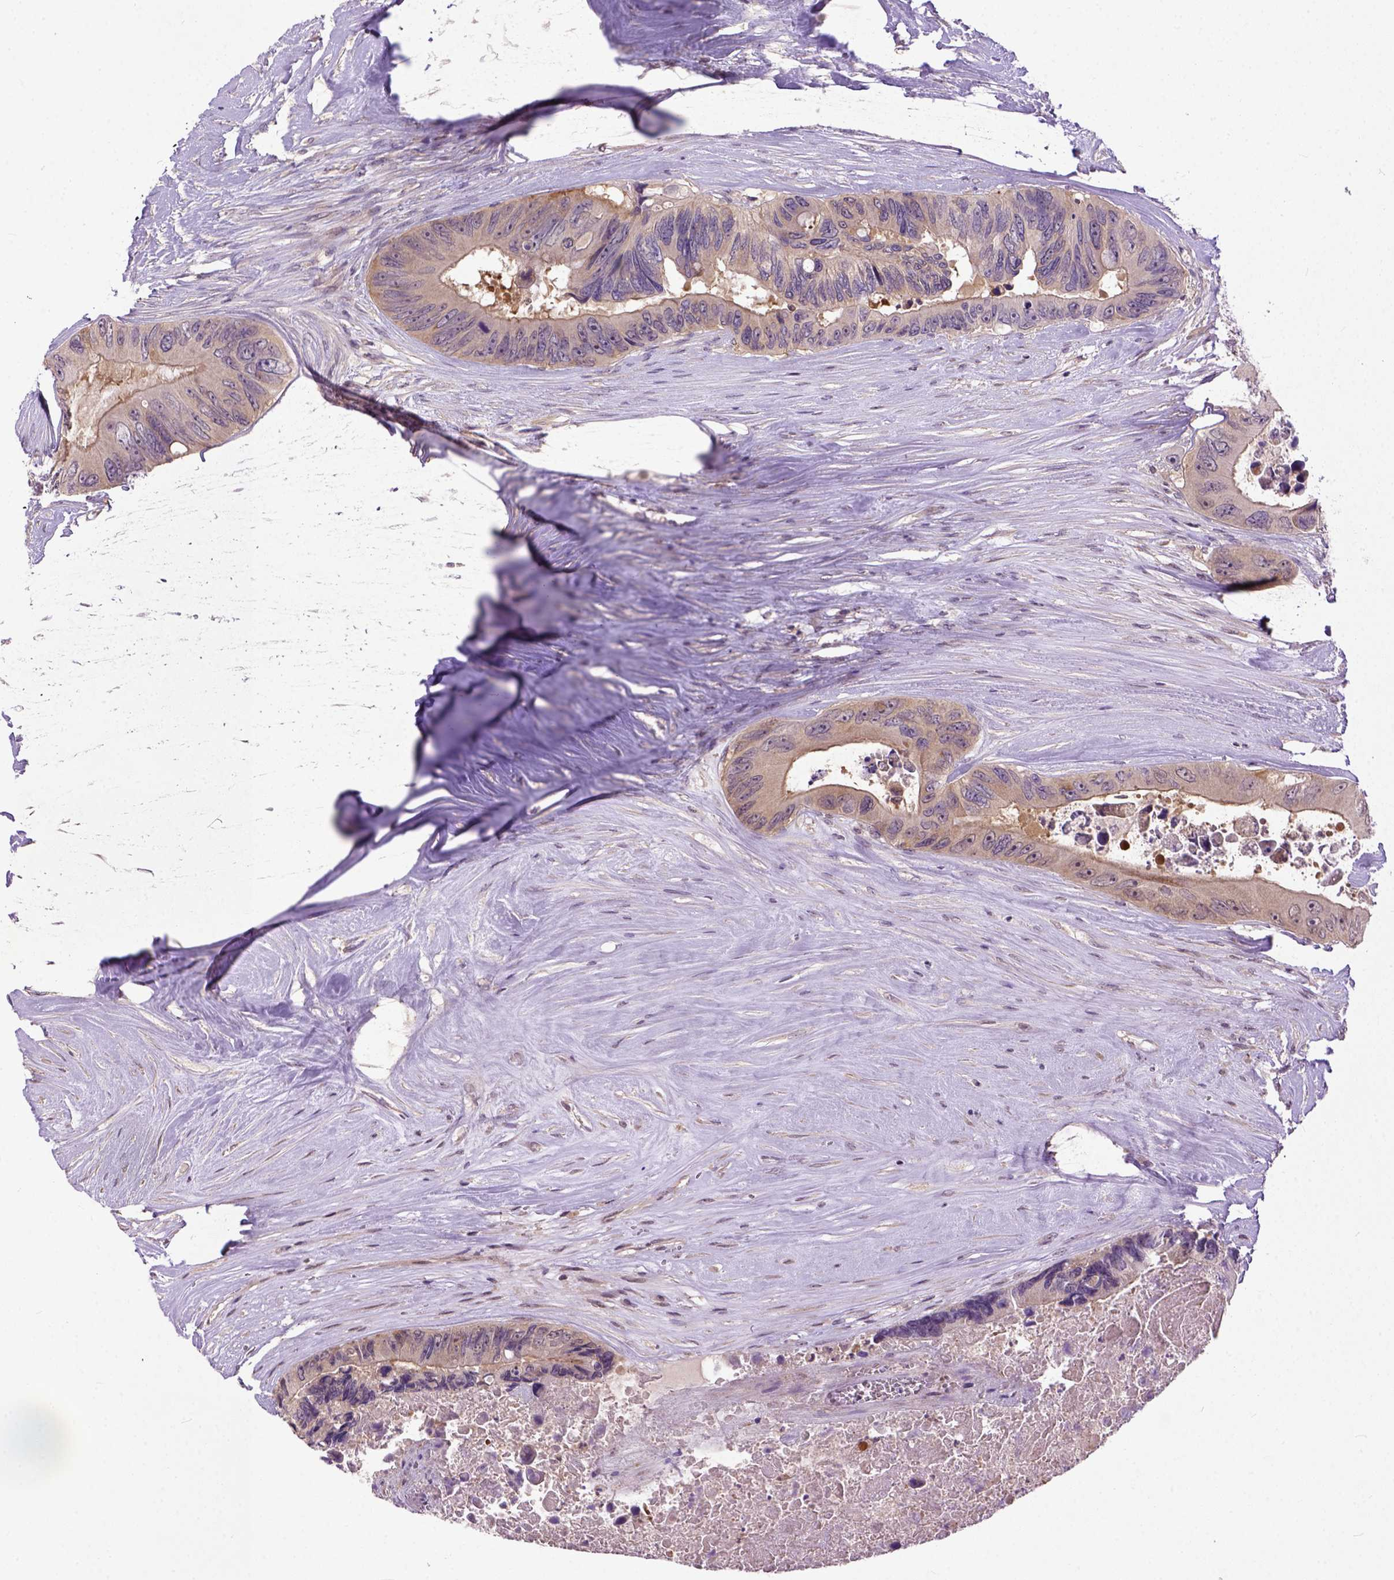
{"staining": {"intensity": "weak", "quantity": ">75%", "location": "cytoplasmic/membranous"}, "tissue": "colorectal cancer", "cell_type": "Tumor cells", "image_type": "cancer", "snomed": [{"axis": "morphology", "description": "Adenocarcinoma, NOS"}, {"axis": "topography", "description": "Colon"}], "caption": "A brown stain highlights weak cytoplasmic/membranous positivity of a protein in human colorectal cancer tumor cells.", "gene": "CPNE1", "patient": {"sex": "female", "age": 48}}